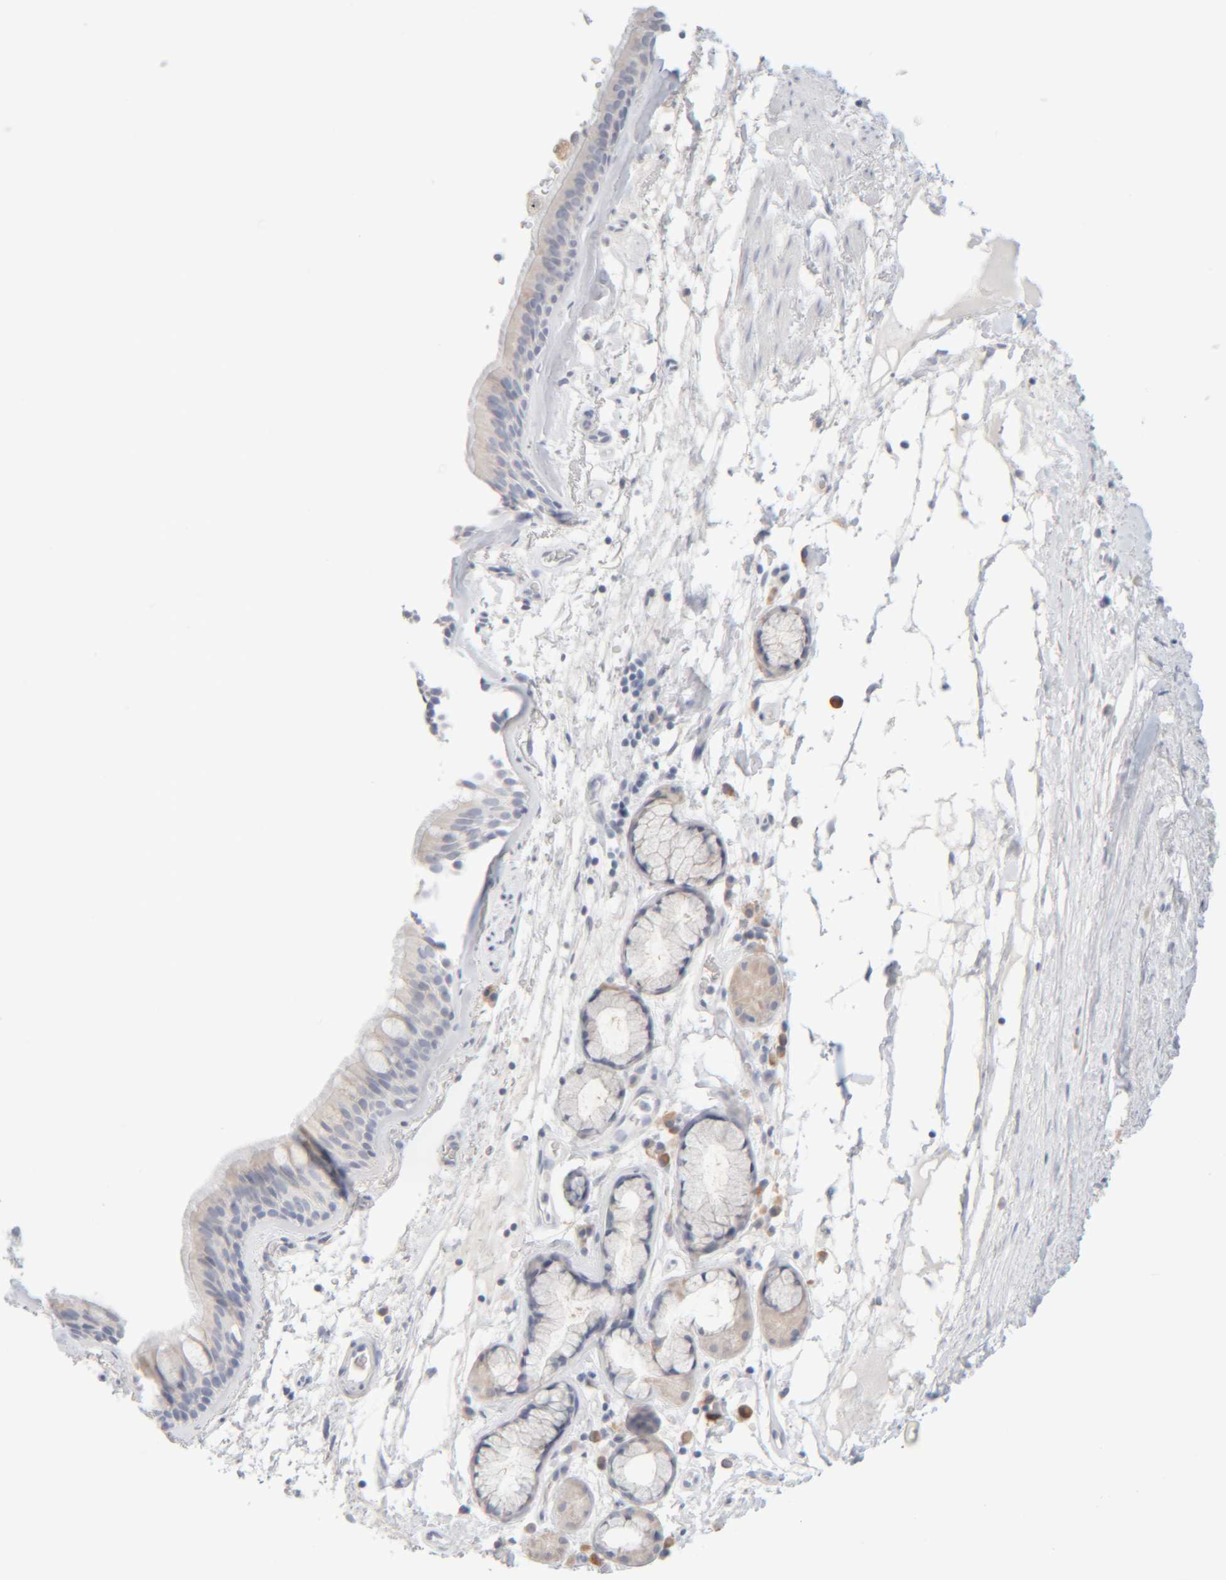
{"staining": {"intensity": "weak", "quantity": "<25%", "location": "cytoplasmic/membranous"}, "tissue": "bronchus", "cell_type": "Respiratory epithelial cells", "image_type": "normal", "snomed": [{"axis": "morphology", "description": "Normal tissue, NOS"}, {"axis": "topography", "description": "Cartilage tissue"}], "caption": "This is an IHC micrograph of unremarkable human bronchus. There is no positivity in respiratory epithelial cells.", "gene": "RIDA", "patient": {"sex": "female", "age": 63}}